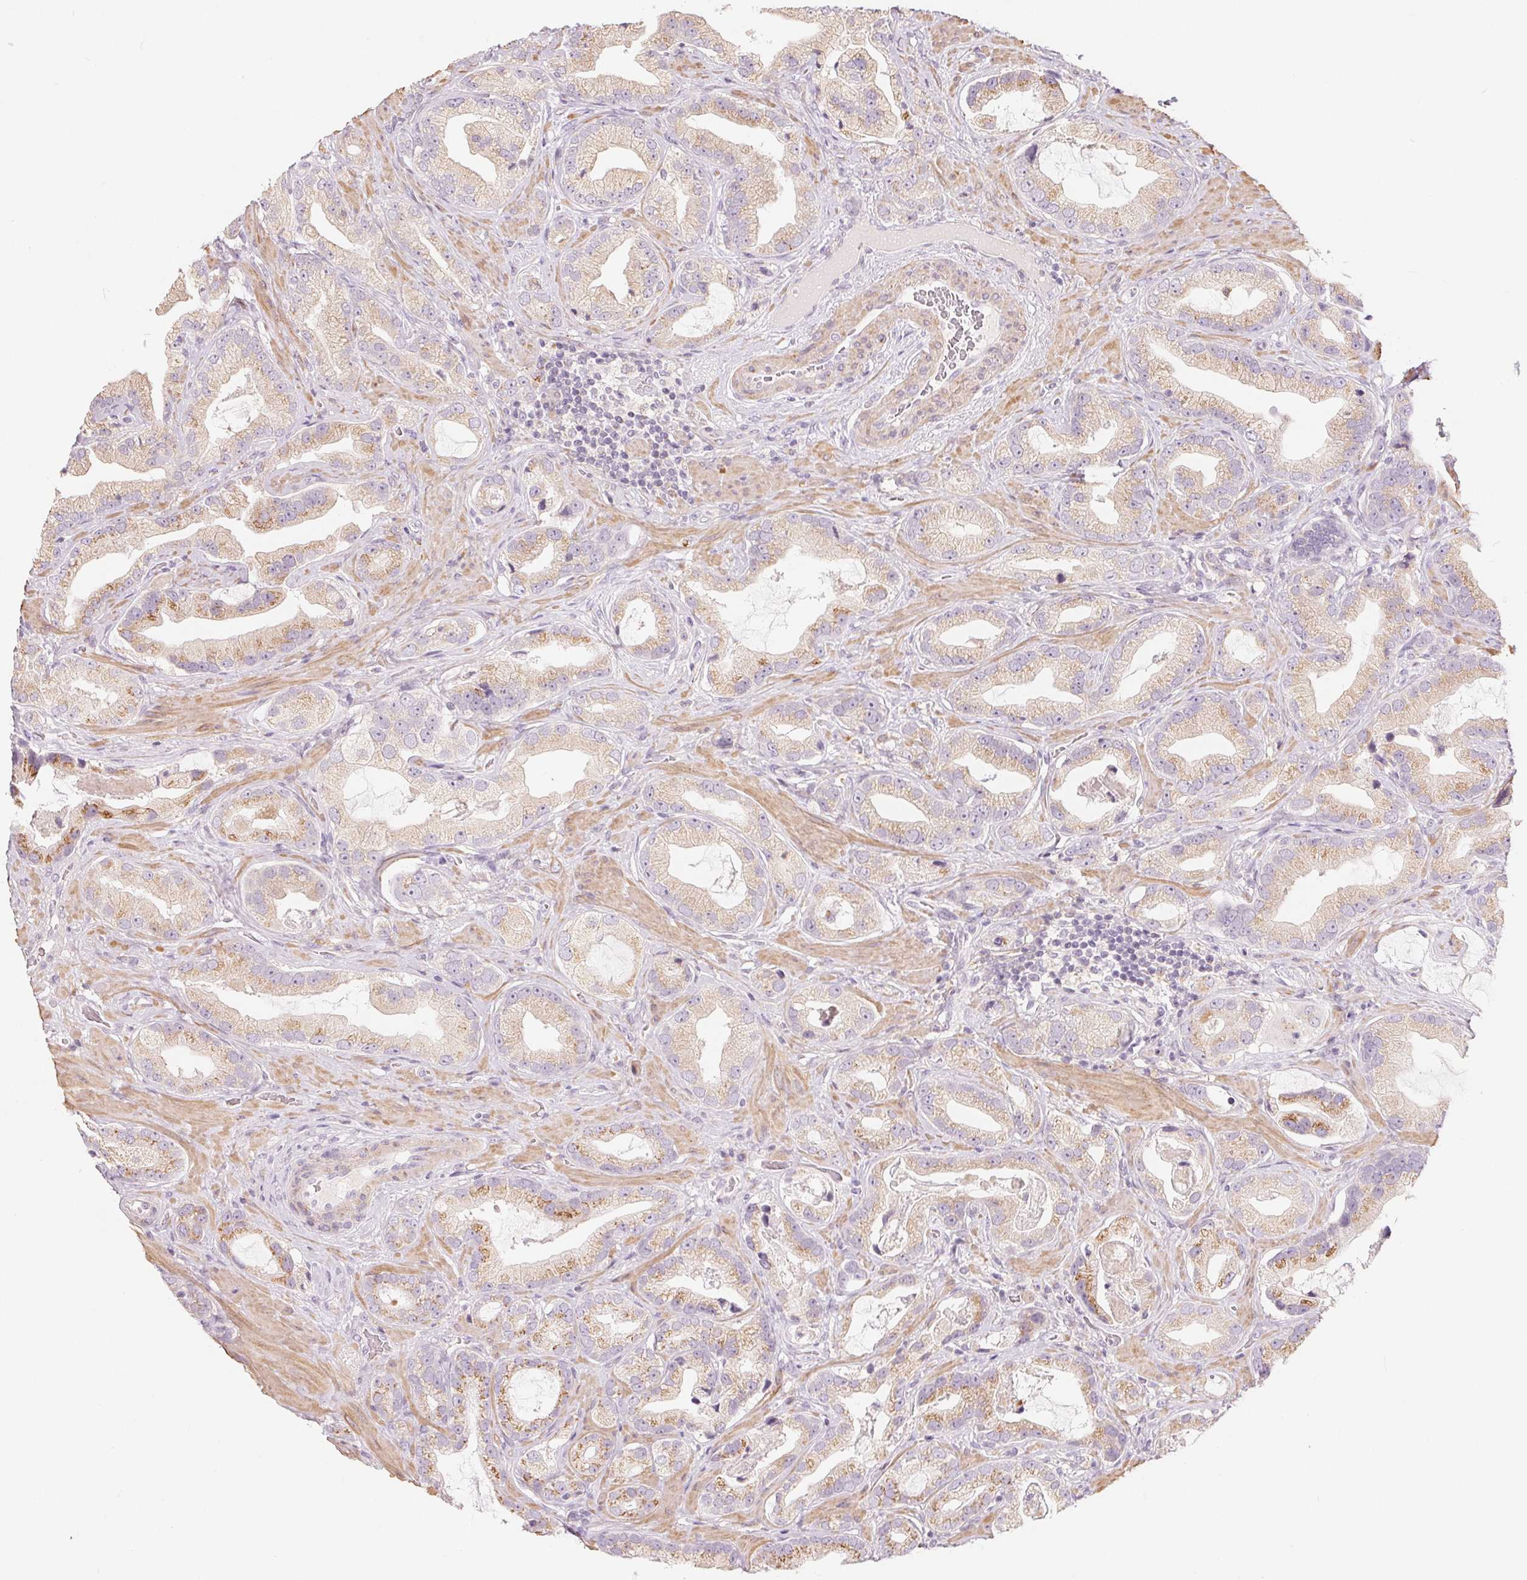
{"staining": {"intensity": "moderate", "quantity": "25%-75%", "location": "cytoplasmic/membranous"}, "tissue": "prostate cancer", "cell_type": "Tumor cells", "image_type": "cancer", "snomed": [{"axis": "morphology", "description": "Adenocarcinoma, Low grade"}, {"axis": "topography", "description": "Prostate"}], "caption": "This micrograph displays prostate adenocarcinoma (low-grade) stained with IHC to label a protein in brown. The cytoplasmic/membranous of tumor cells show moderate positivity for the protein. Nuclei are counter-stained blue.", "gene": "DRAM2", "patient": {"sex": "male", "age": 62}}